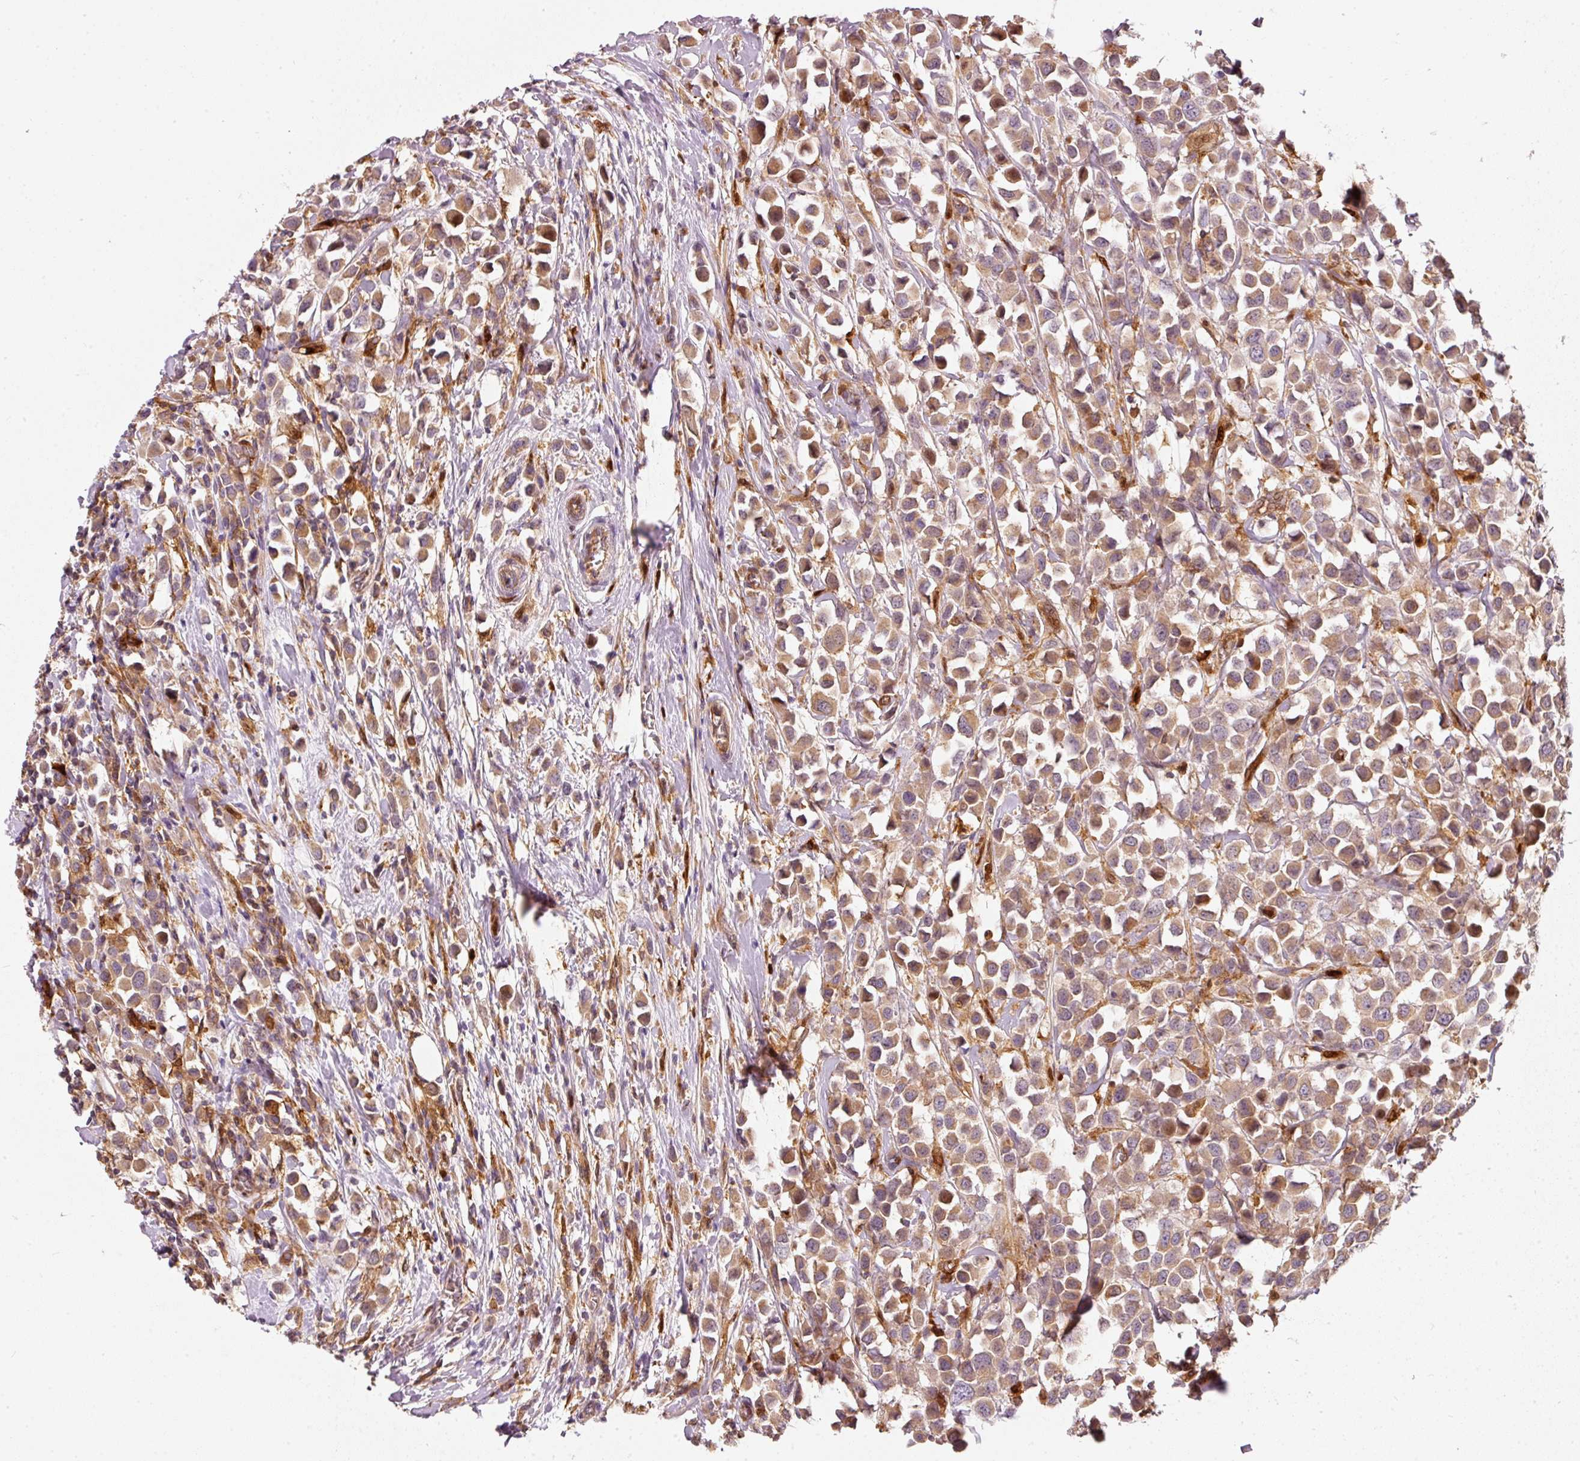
{"staining": {"intensity": "moderate", "quantity": ">75%", "location": "cytoplasmic/membranous"}, "tissue": "breast cancer", "cell_type": "Tumor cells", "image_type": "cancer", "snomed": [{"axis": "morphology", "description": "Duct carcinoma"}, {"axis": "topography", "description": "Breast"}], "caption": "Breast intraductal carcinoma stained with a protein marker reveals moderate staining in tumor cells.", "gene": "IQGAP2", "patient": {"sex": "female", "age": 61}}